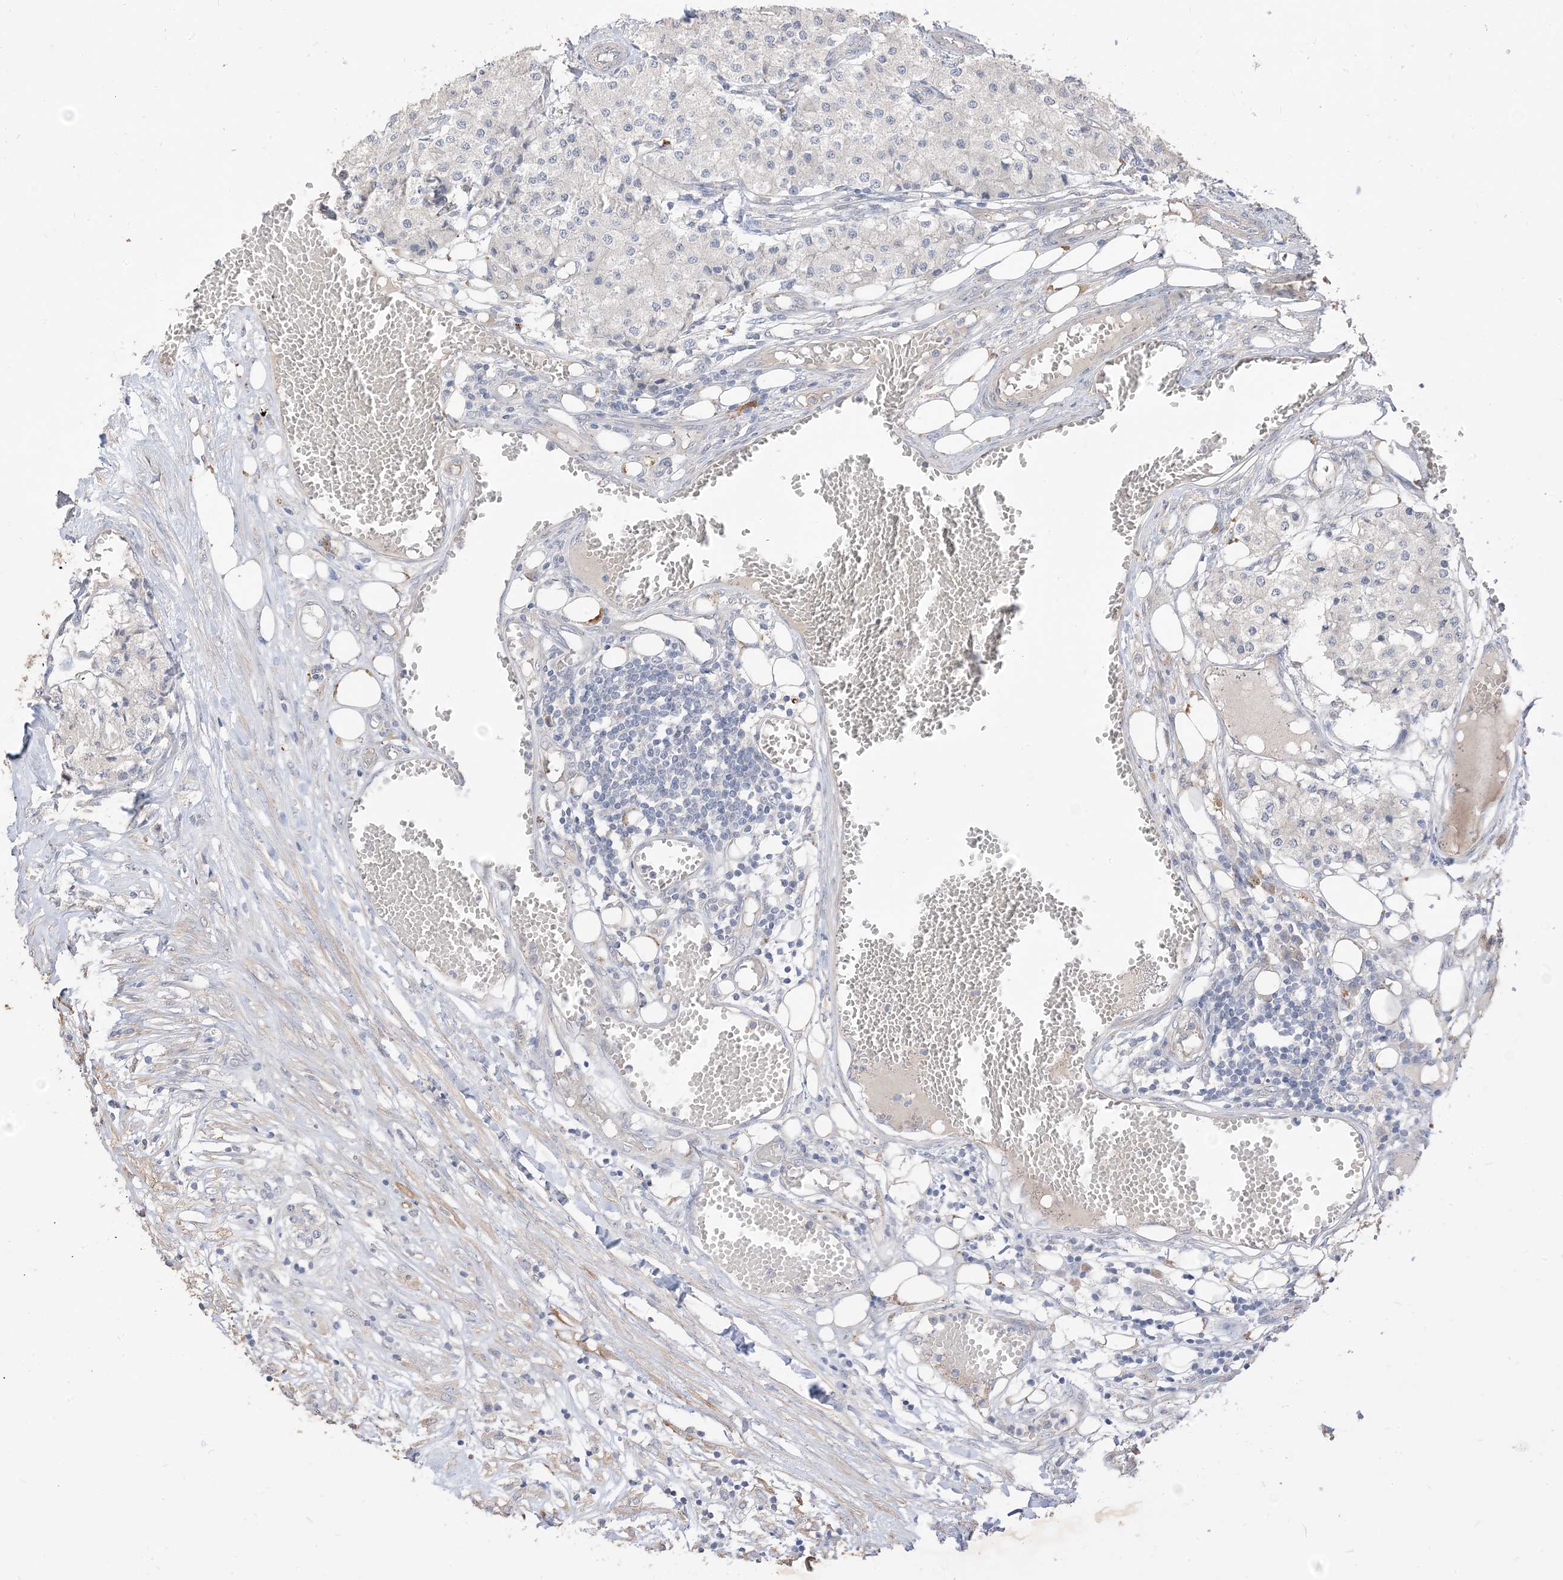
{"staining": {"intensity": "negative", "quantity": "none", "location": "none"}, "tissue": "carcinoid", "cell_type": "Tumor cells", "image_type": "cancer", "snomed": [{"axis": "morphology", "description": "Carcinoid, malignant, NOS"}, {"axis": "topography", "description": "Colon"}], "caption": "High power microscopy histopathology image of an immunohistochemistry (IHC) histopathology image of malignant carcinoid, revealing no significant positivity in tumor cells.", "gene": "RNF175", "patient": {"sex": "female", "age": 52}}